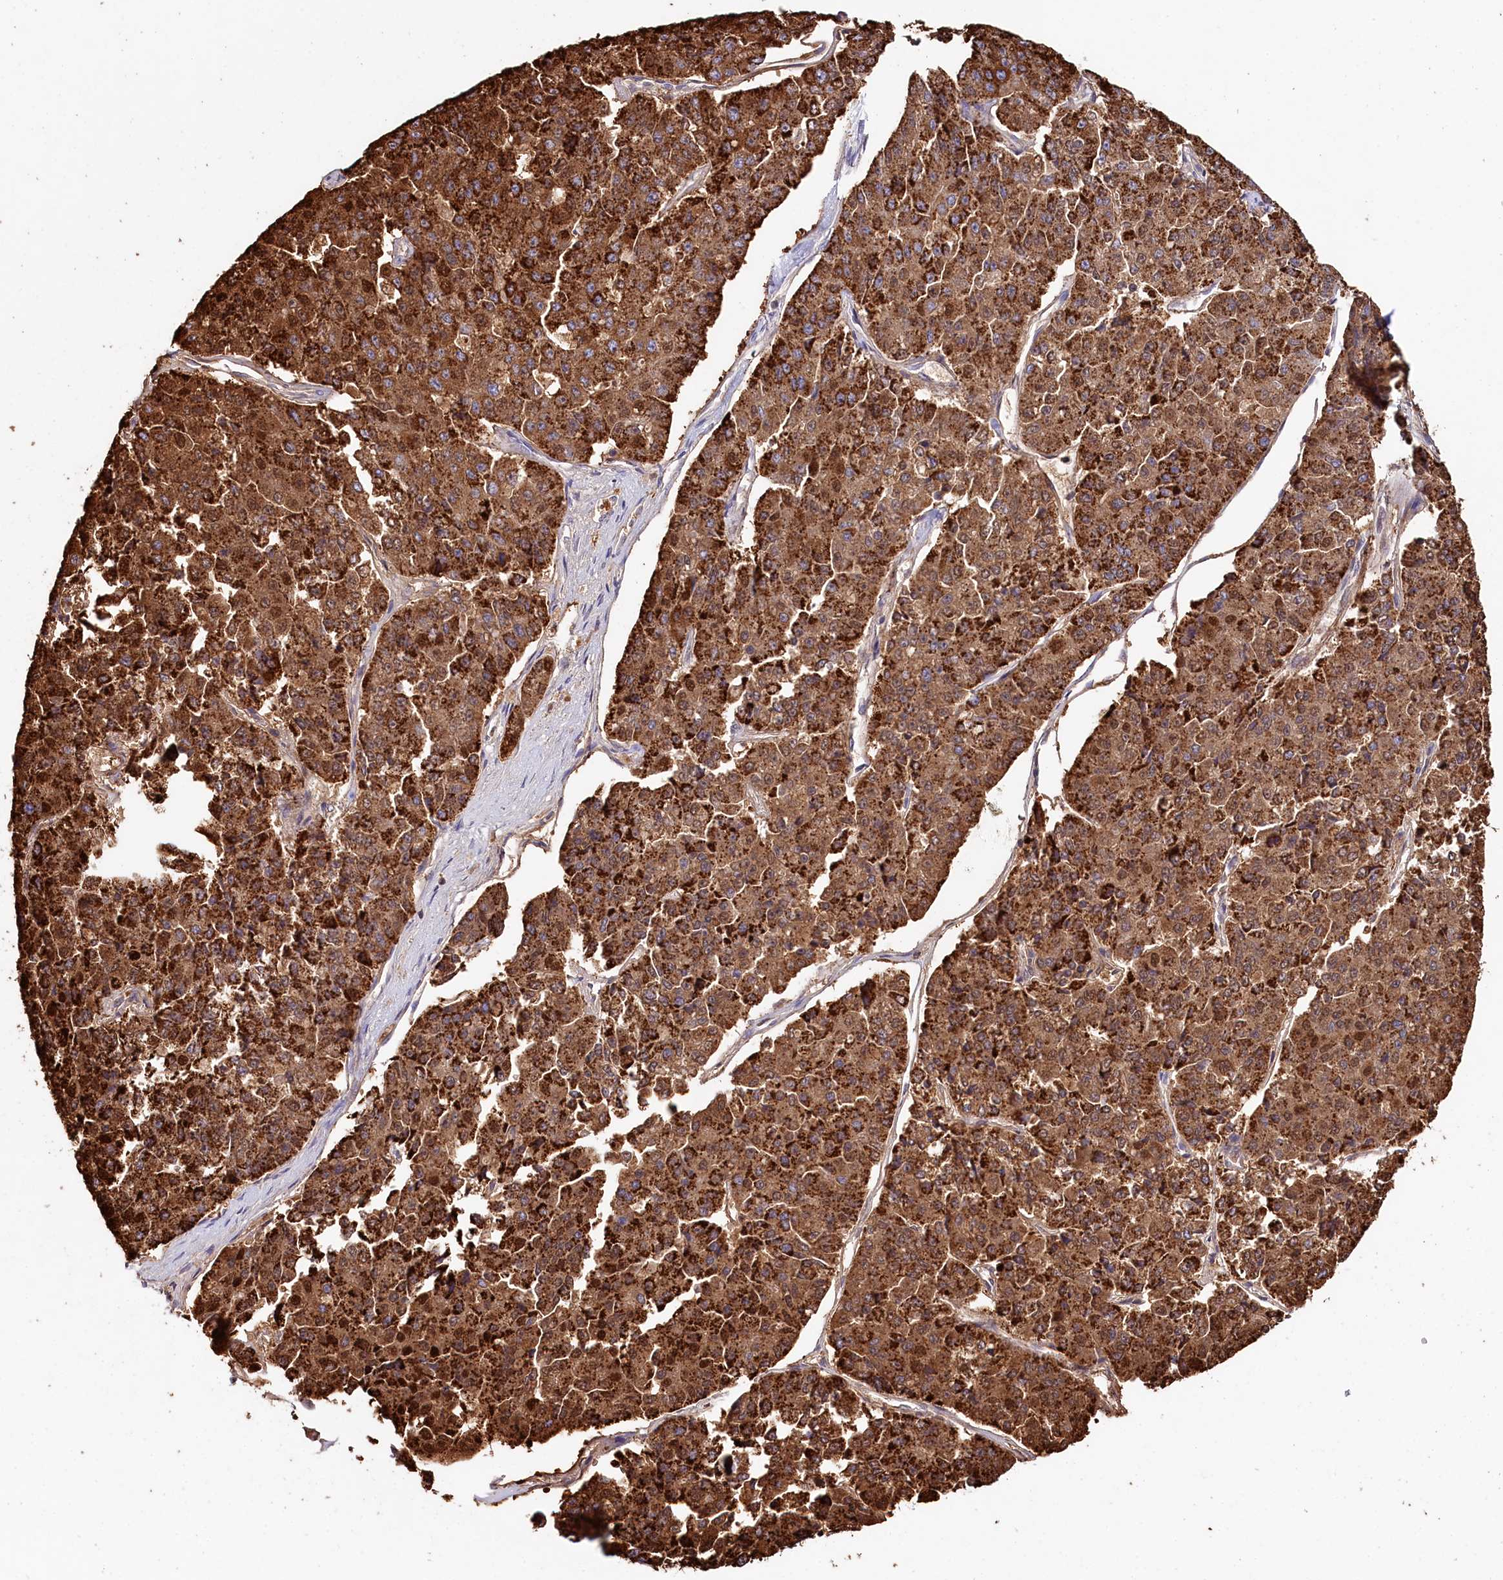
{"staining": {"intensity": "strong", "quantity": ">75%", "location": "cytoplasmic/membranous"}, "tissue": "pancreatic cancer", "cell_type": "Tumor cells", "image_type": "cancer", "snomed": [{"axis": "morphology", "description": "Adenocarcinoma, NOS"}, {"axis": "topography", "description": "Pancreas"}], "caption": "Approximately >75% of tumor cells in pancreatic cancer (adenocarcinoma) exhibit strong cytoplasmic/membranous protein expression as visualized by brown immunohistochemical staining.", "gene": "DAPK1", "patient": {"sex": "male", "age": 50}}